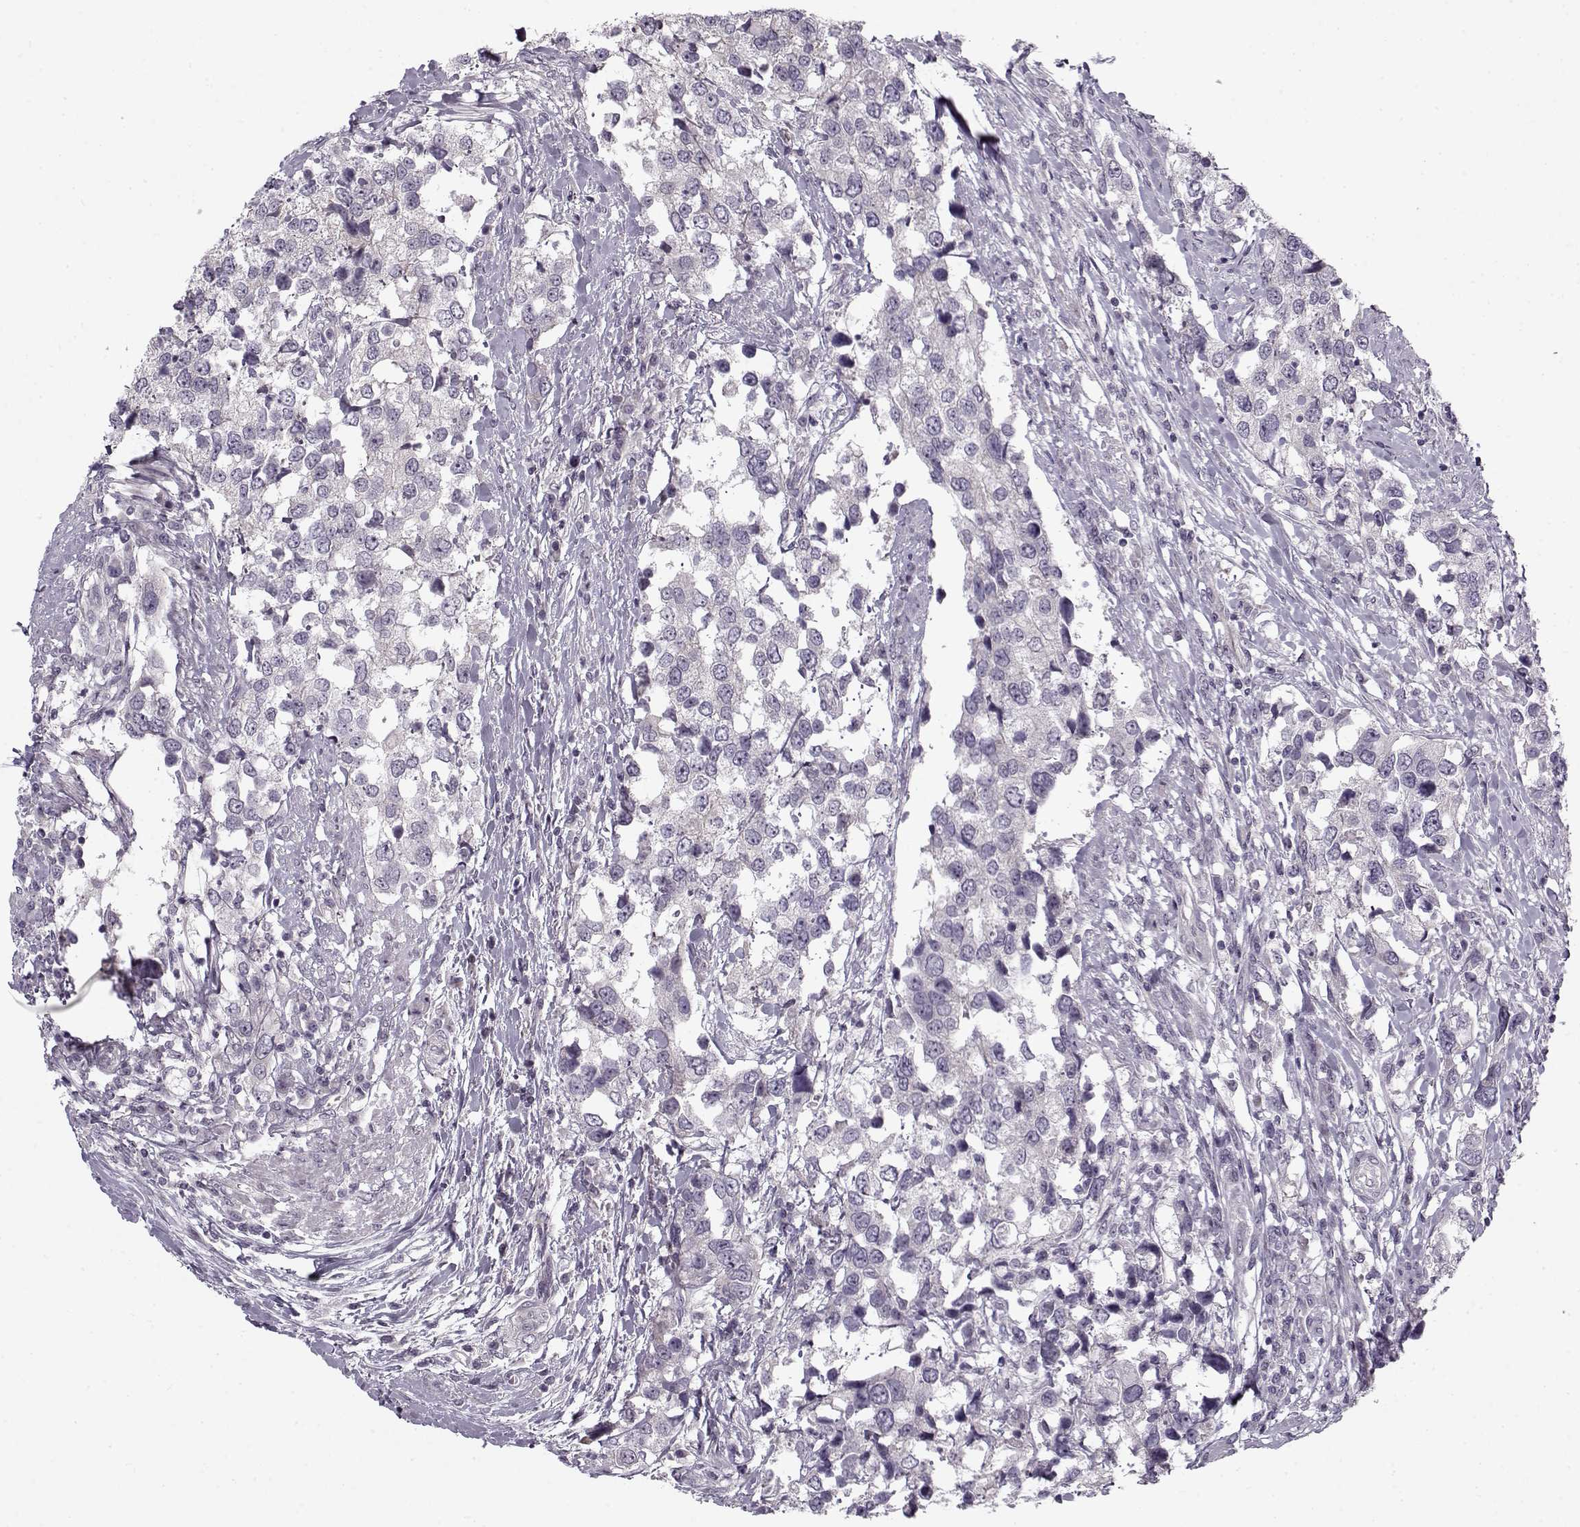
{"staining": {"intensity": "negative", "quantity": "none", "location": "none"}, "tissue": "urothelial cancer", "cell_type": "Tumor cells", "image_type": "cancer", "snomed": [{"axis": "morphology", "description": "Urothelial carcinoma, NOS"}, {"axis": "morphology", "description": "Urothelial carcinoma, High grade"}, {"axis": "topography", "description": "Urinary bladder"}], "caption": "Histopathology image shows no protein positivity in tumor cells of high-grade urothelial carcinoma tissue.", "gene": "PNMT", "patient": {"sex": "male", "age": 63}}